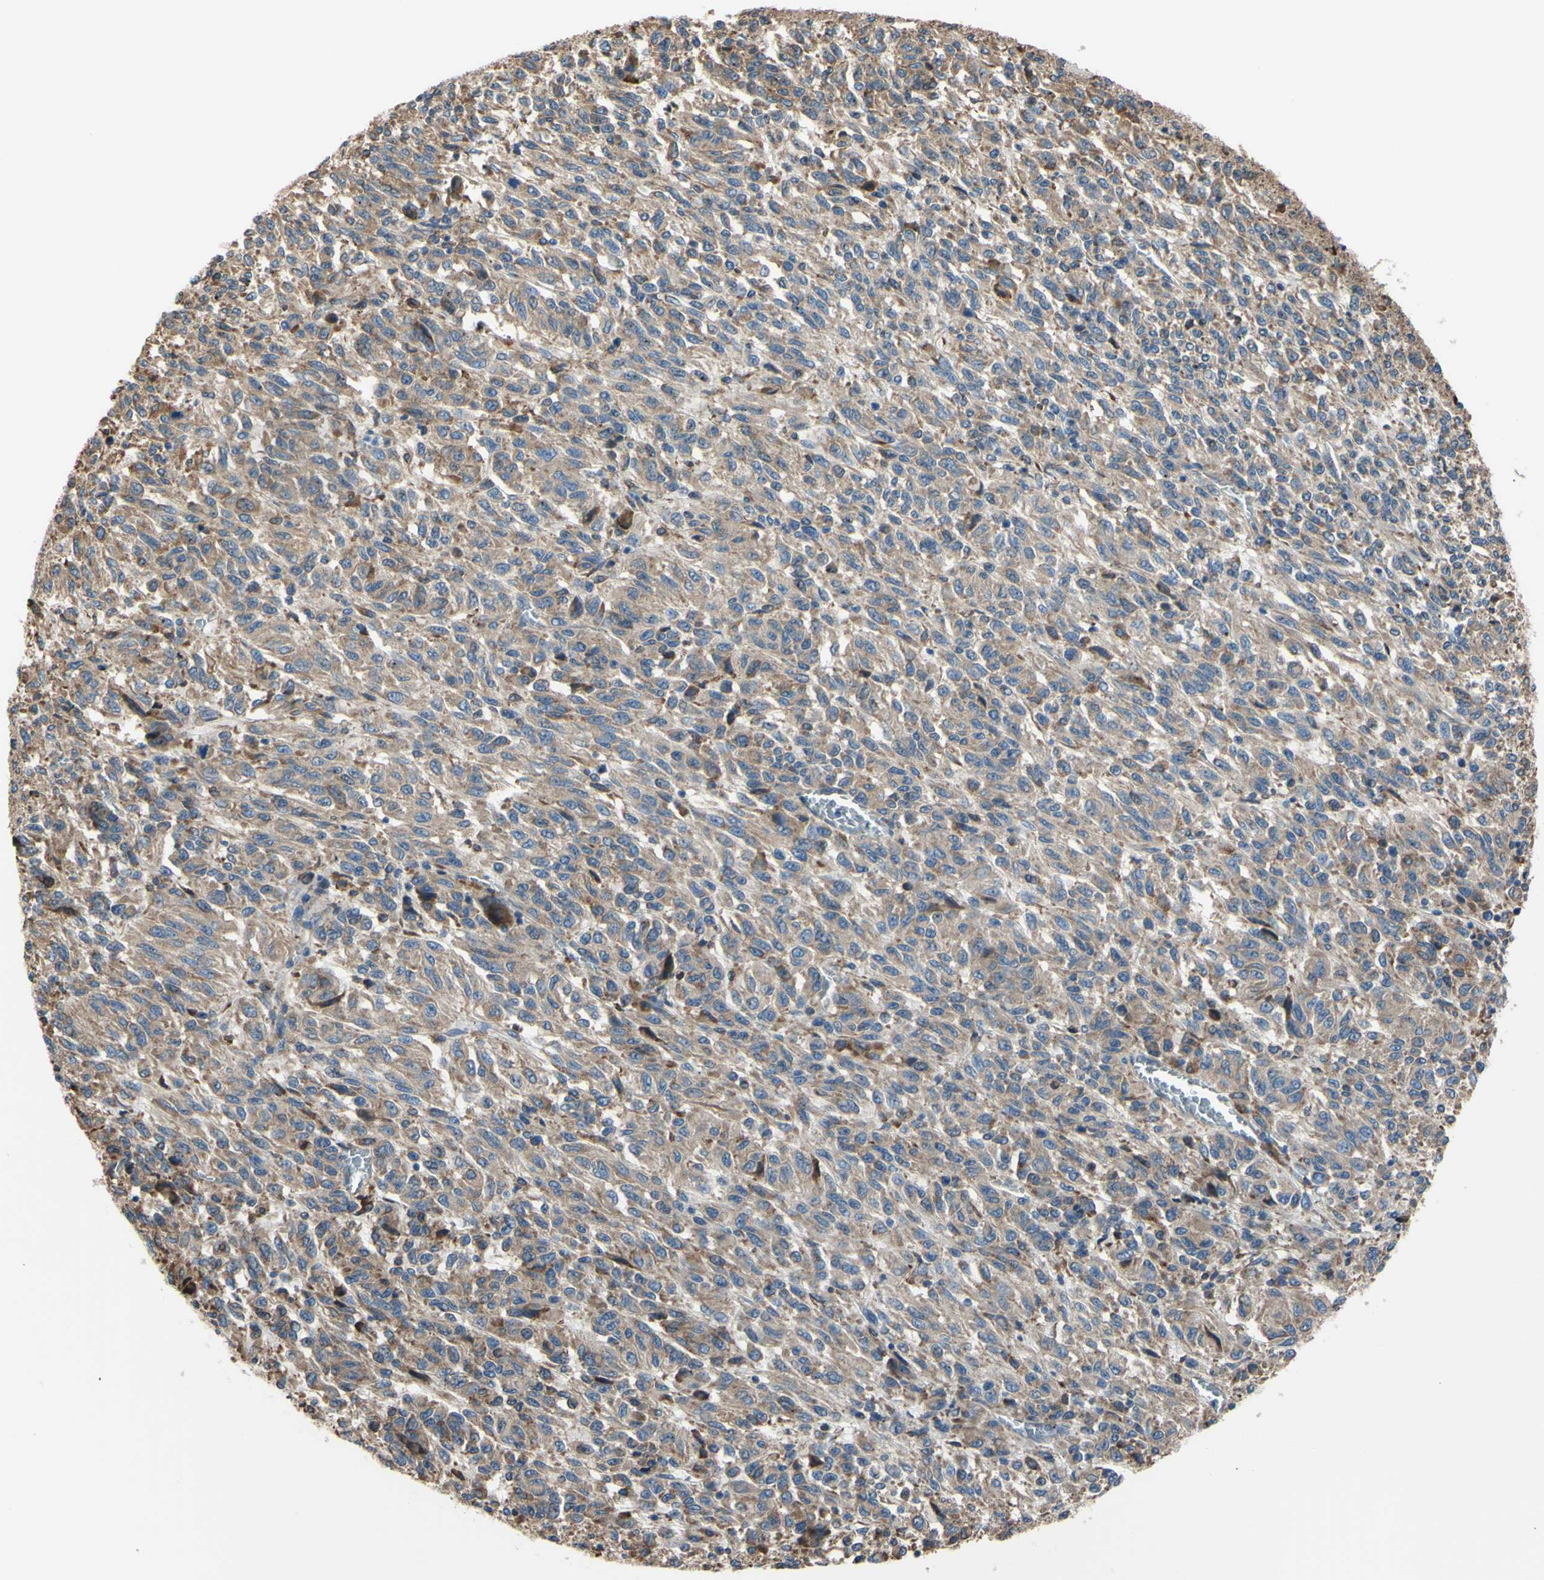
{"staining": {"intensity": "moderate", "quantity": ">75%", "location": "cytoplasmic/membranous"}, "tissue": "melanoma", "cell_type": "Tumor cells", "image_type": "cancer", "snomed": [{"axis": "morphology", "description": "Malignant melanoma, Metastatic site"}, {"axis": "topography", "description": "Lung"}], "caption": "The micrograph exhibits immunohistochemical staining of melanoma. There is moderate cytoplasmic/membranous positivity is identified in about >75% of tumor cells. Immunohistochemistry (ihc) stains the protein of interest in brown and the nuclei are stained blue.", "gene": "BMF", "patient": {"sex": "male", "age": 64}}